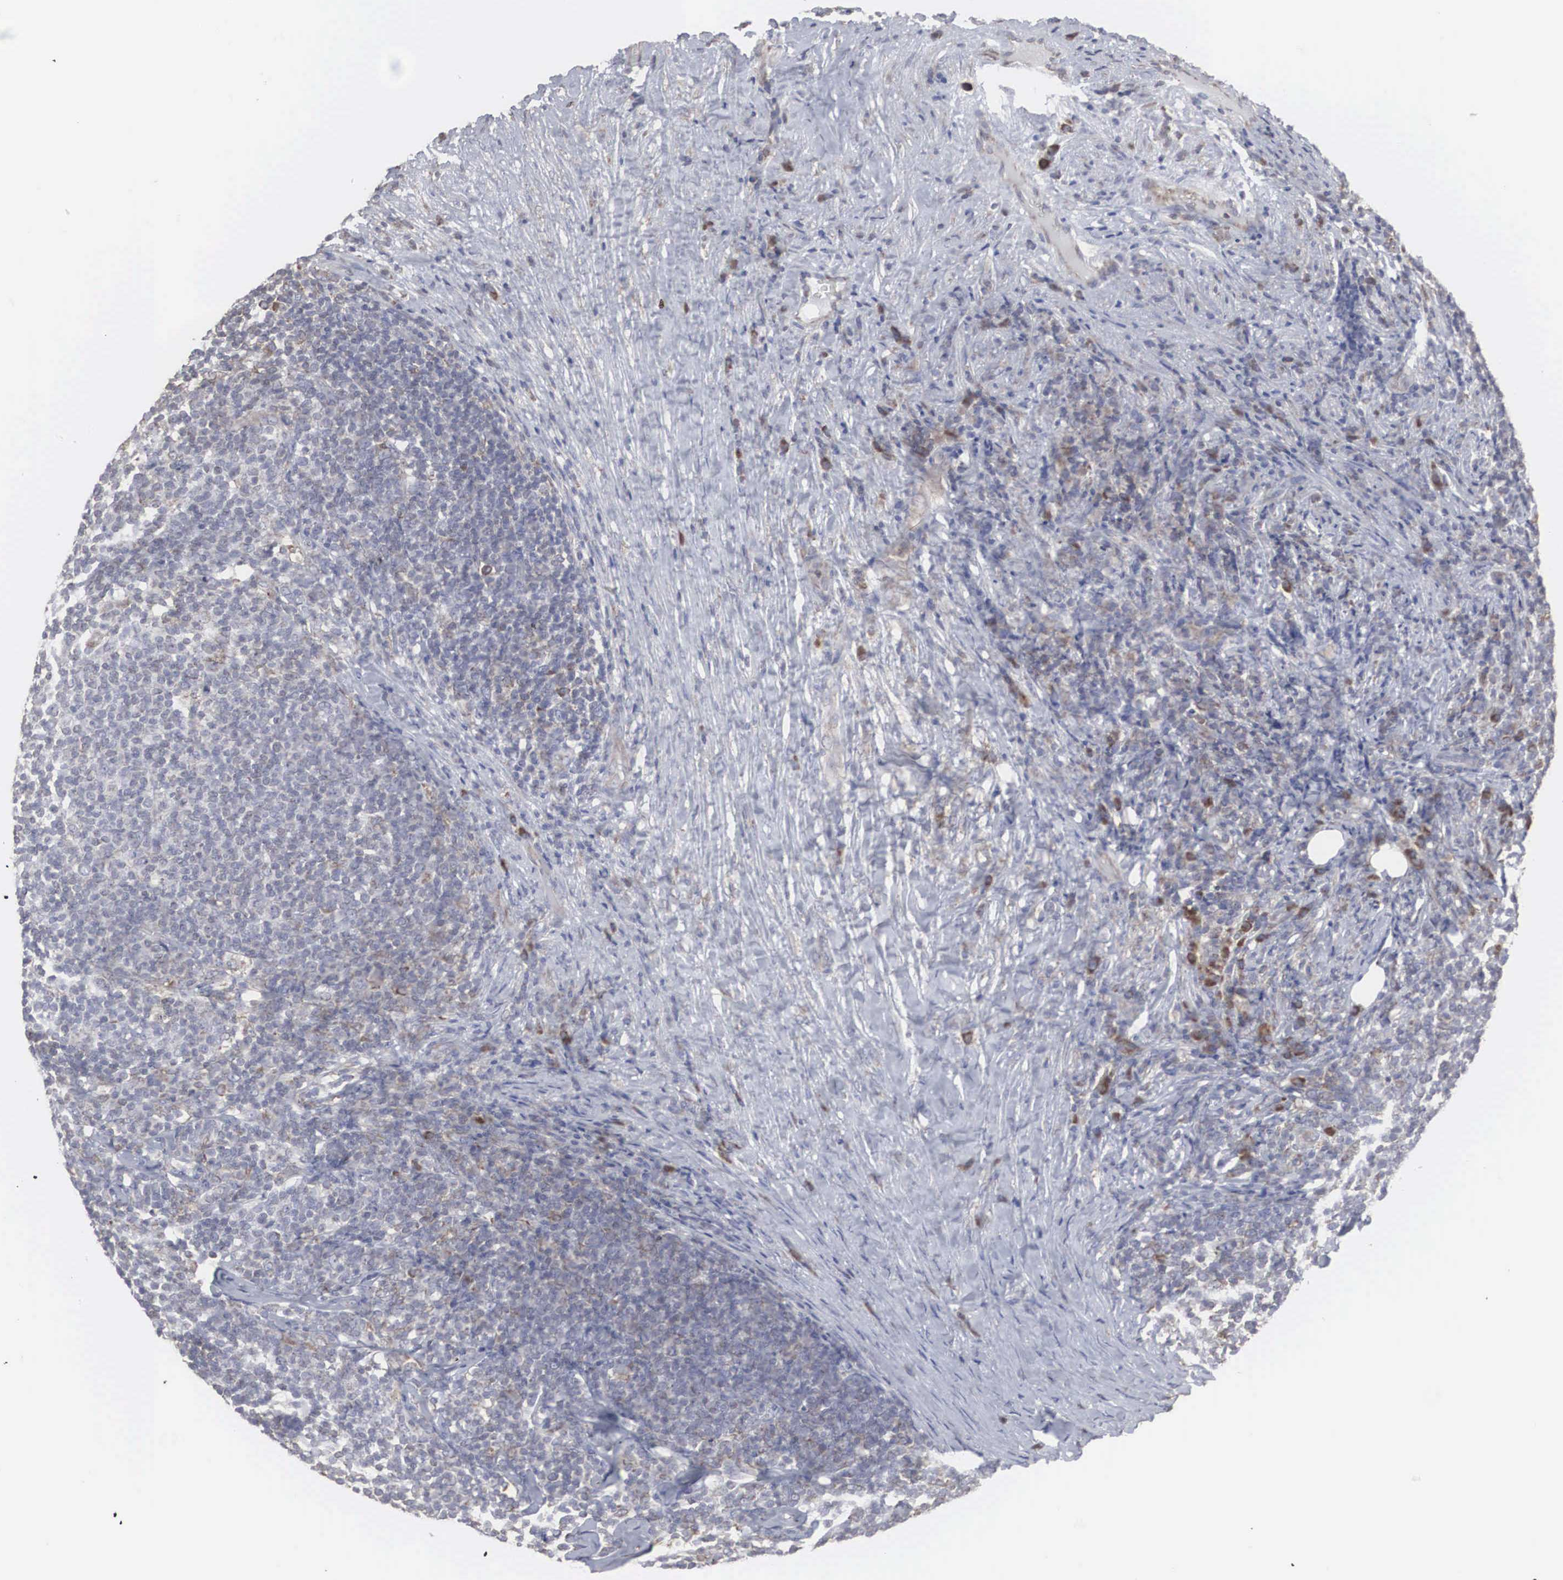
{"staining": {"intensity": "negative", "quantity": "none", "location": "none"}, "tissue": "lymphoma", "cell_type": "Tumor cells", "image_type": "cancer", "snomed": [{"axis": "morphology", "description": "Malignant lymphoma, non-Hodgkin's type, Low grade"}, {"axis": "topography", "description": "Lymph node"}], "caption": "High power microscopy histopathology image of an IHC image of low-grade malignant lymphoma, non-Hodgkin's type, revealing no significant staining in tumor cells.", "gene": "MIA2", "patient": {"sex": "male", "age": 74}}